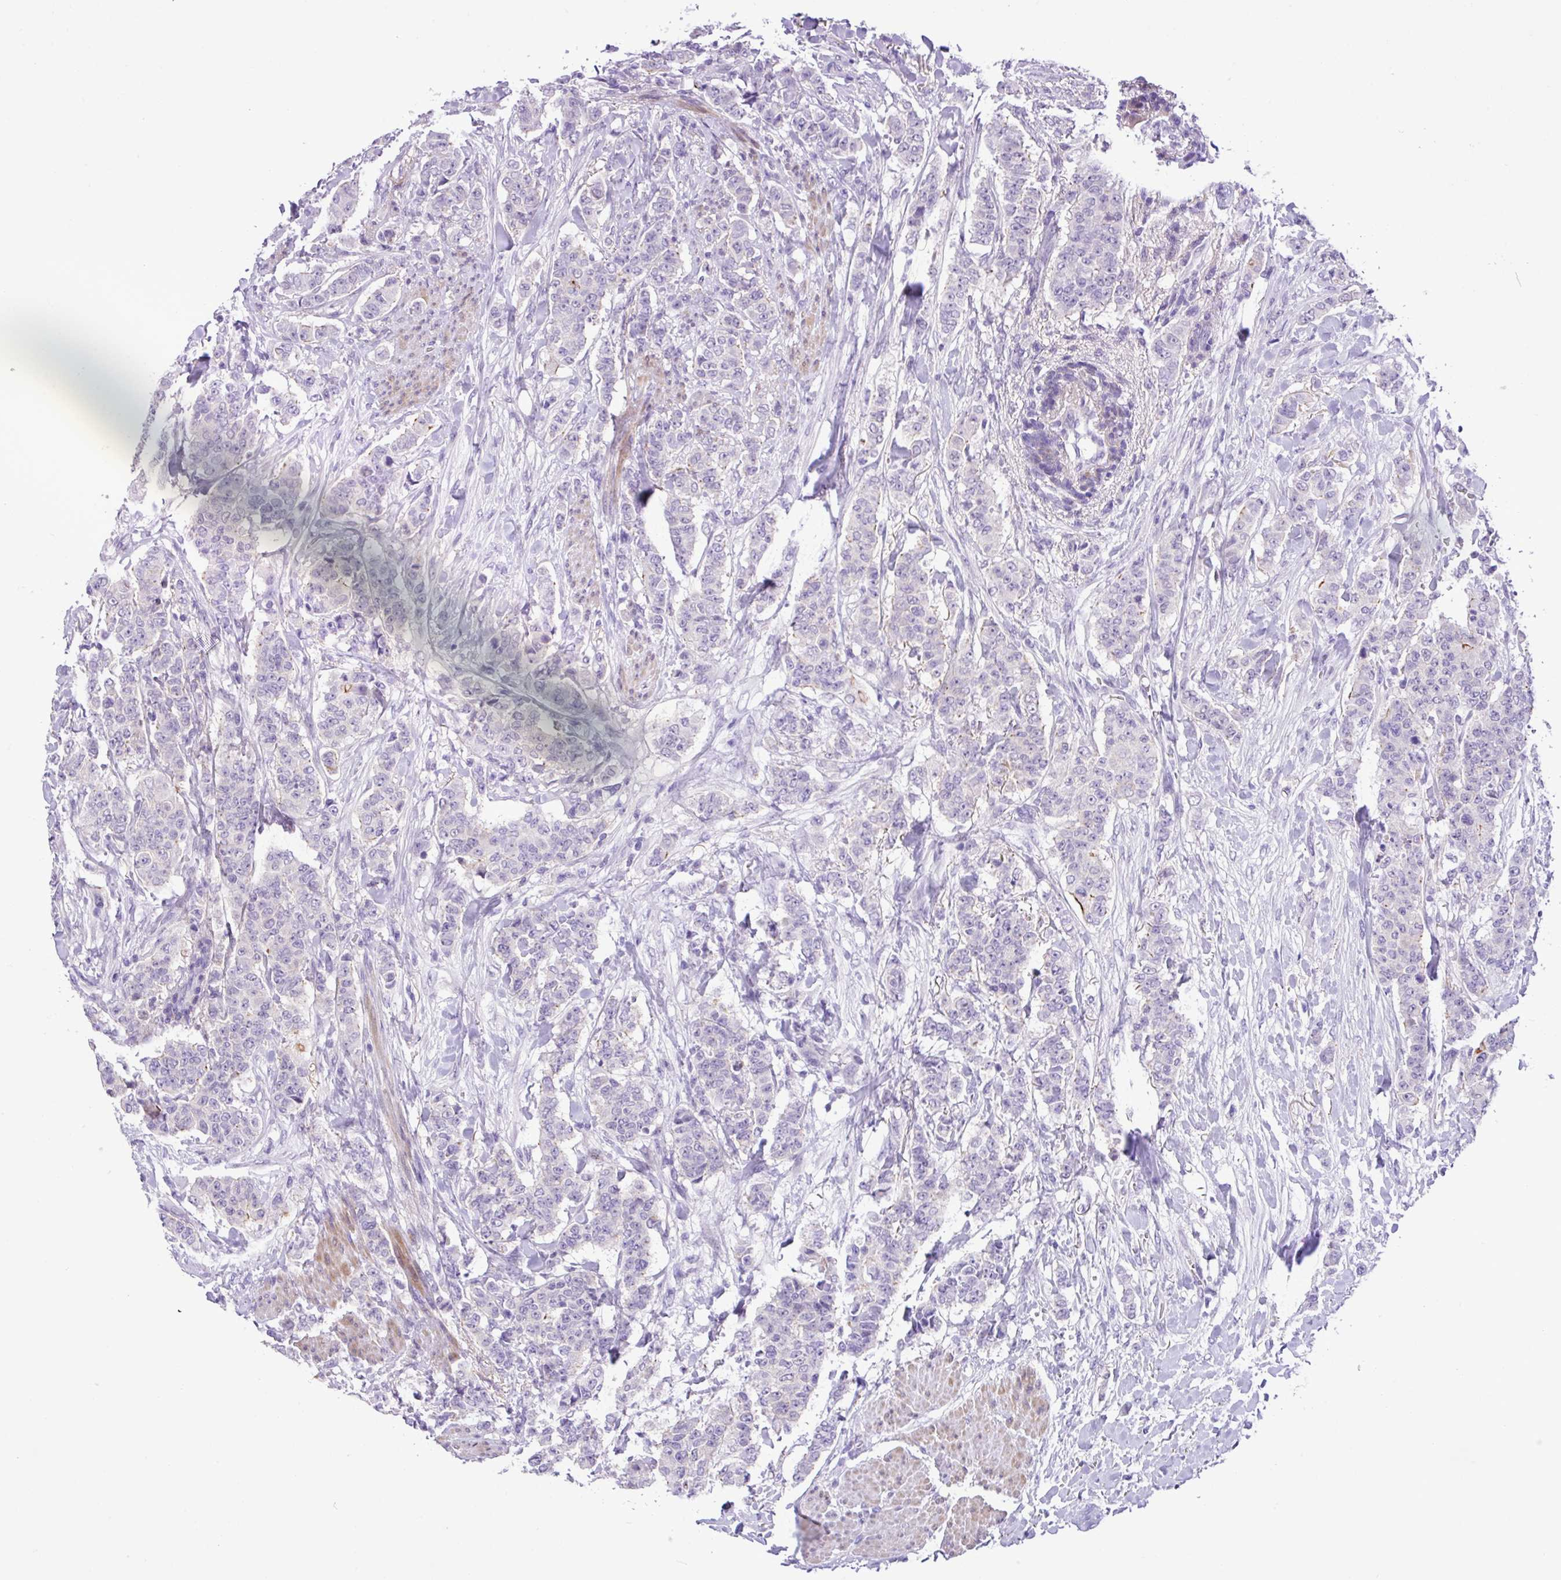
{"staining": {"intensity": "negative", "quantity": "none", "location": "none"}, "tissue": "breast cancer", "cell_type": "Tumor cells", "image_type": "cancer", "snomed": [{"axis": "morphology", "description": "Duct carcinoma"}, {"axis": "topography", "description": "Breast"}], "caption": "This is a micrograph of immunohistochemistry (IHC) staining of breast cancer (infiltrating ductal carcinoma), which shows no expression in tumor cells.", "gene": "YLPM1", "patient": {"sex": "female", "age": 40}}